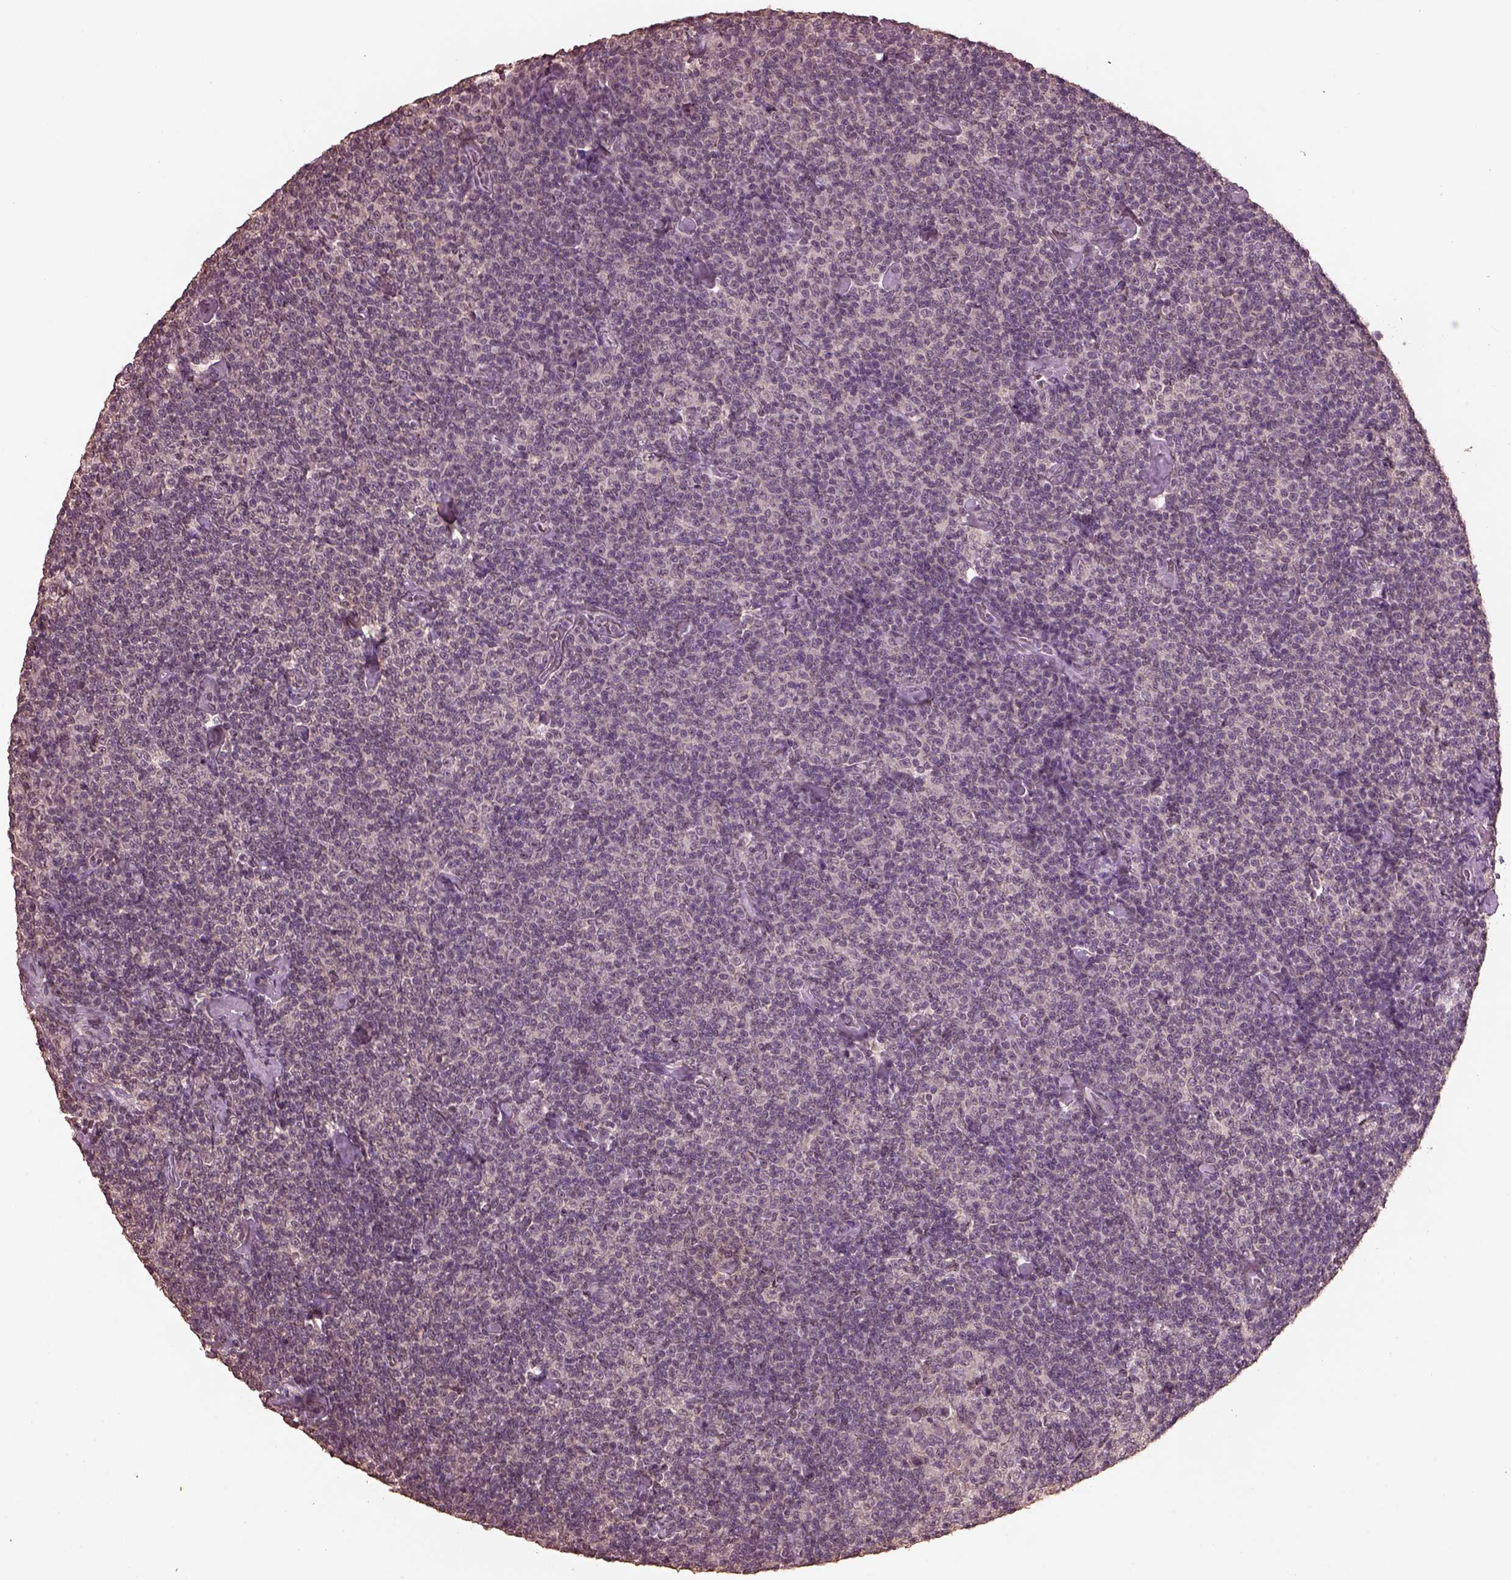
{"staining": {"intensity": "negative", "quantity": "none", "location": "none"}, "tissue": "lymphoma", "cell_type": "Tumor cells", "image_type": "cancer", "snomed": [{"axis": "morphology", "description": "Malignant lymphoma, non-Hodgkin's type, Low grade"}, {"axis": "topography", "description": "Lymph node"}], "caption": "Immunohistochemistry of malignant lymphoma, non-Hodgkin's type (low-grade) demonstrates no staining in tumor cells.", "gene": "CPT1C", "patient": {"sex": "male", "age": 81}}